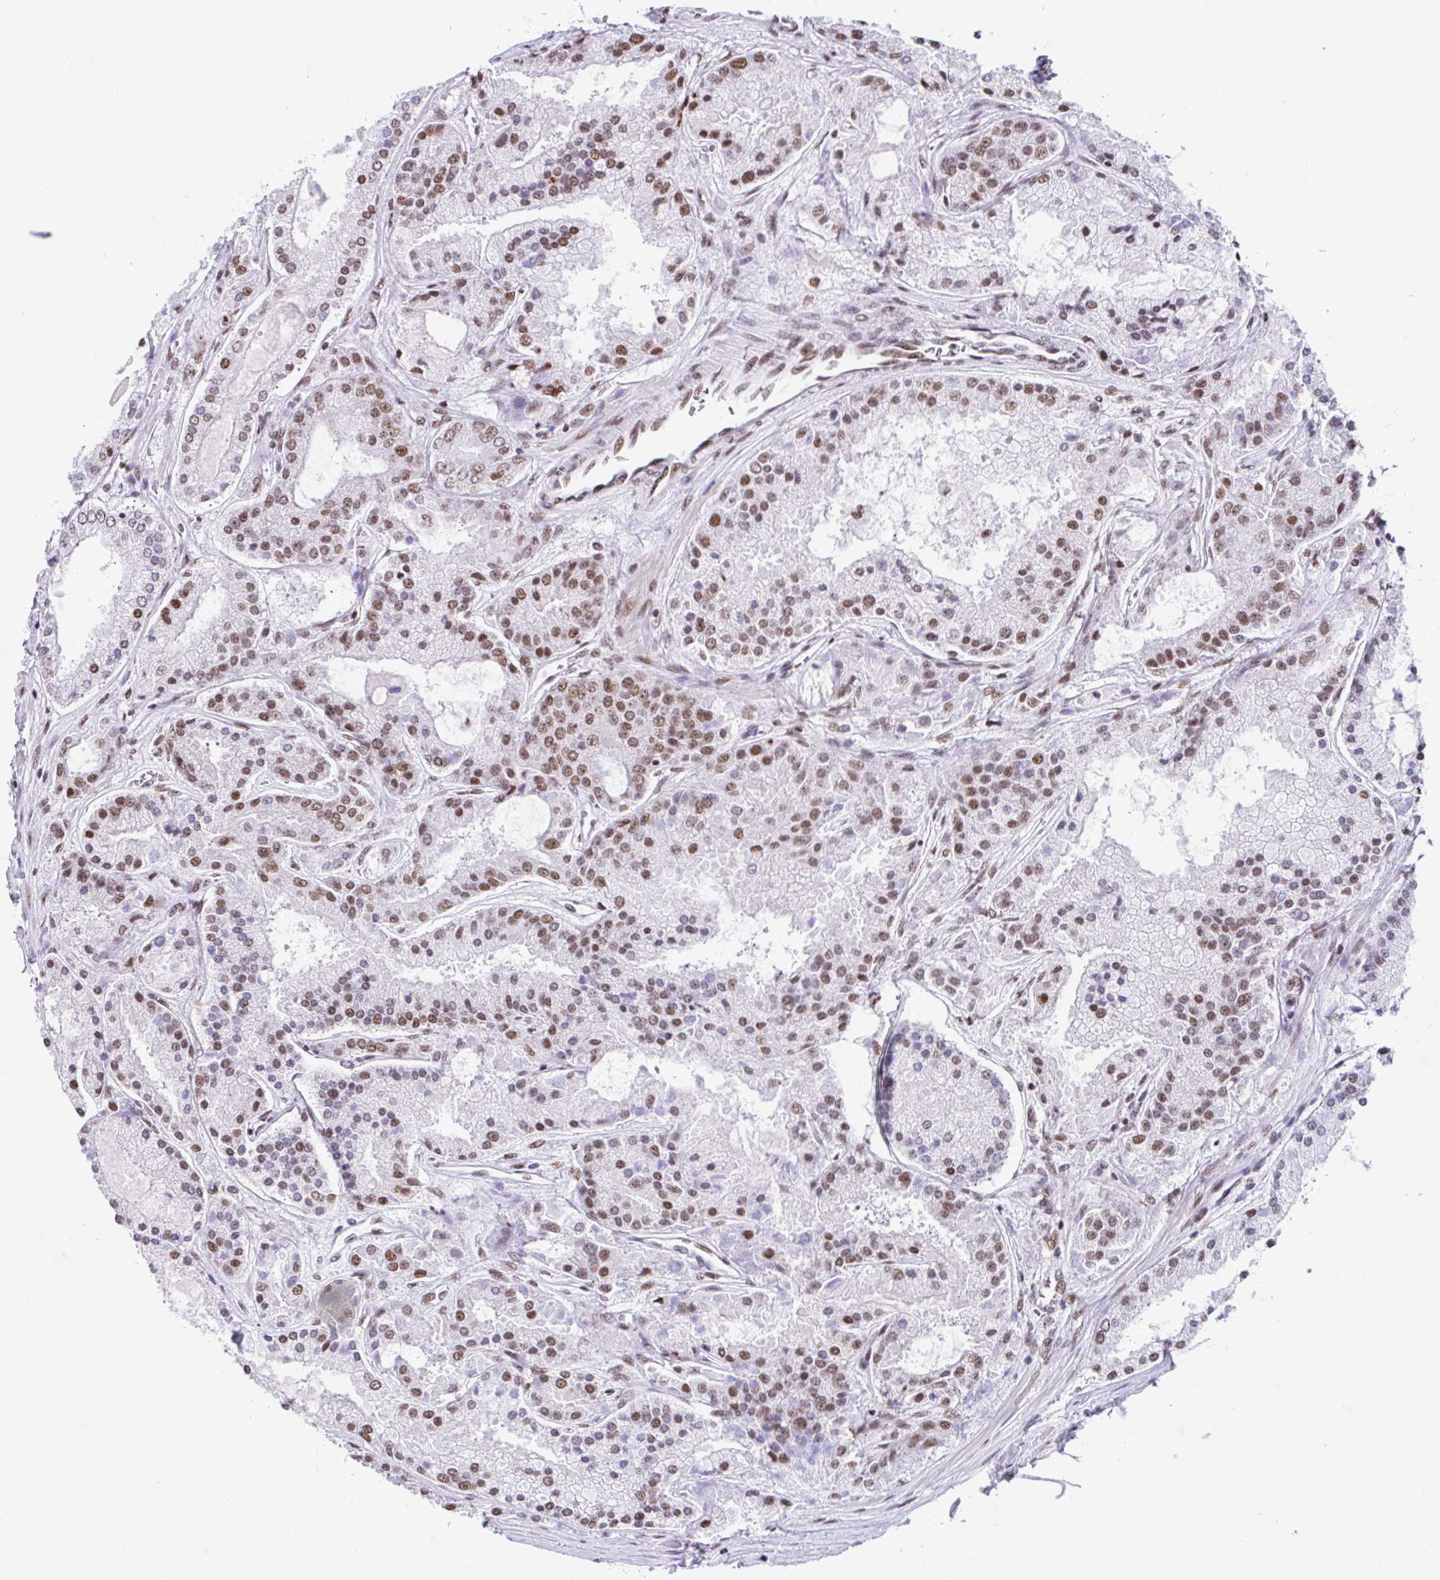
{"staining": {"intensity": "moderate", "quantity": ">75%", "location": "nuclear"}, "tissue": "prostate cancer", "cell_type": "Tumor cells", "image_type": "cancer", "snomed": [{"axis": "morphology", "description": "Adenocarcinoma, High grade"}, {"axis": "topography", "description": "Prostate"}], "caption": "Immunohistochemistry (IHC) (DAB (3,3'-diaminobenzidine)) staining of human adenocarcinoma (high-grade) (prostate) demonstrates moderate nuclear protein staining in approximately >75% of tumor cells.", "gene": "KHDRBS1", "patient": {"sex": "male", "age": 67}}